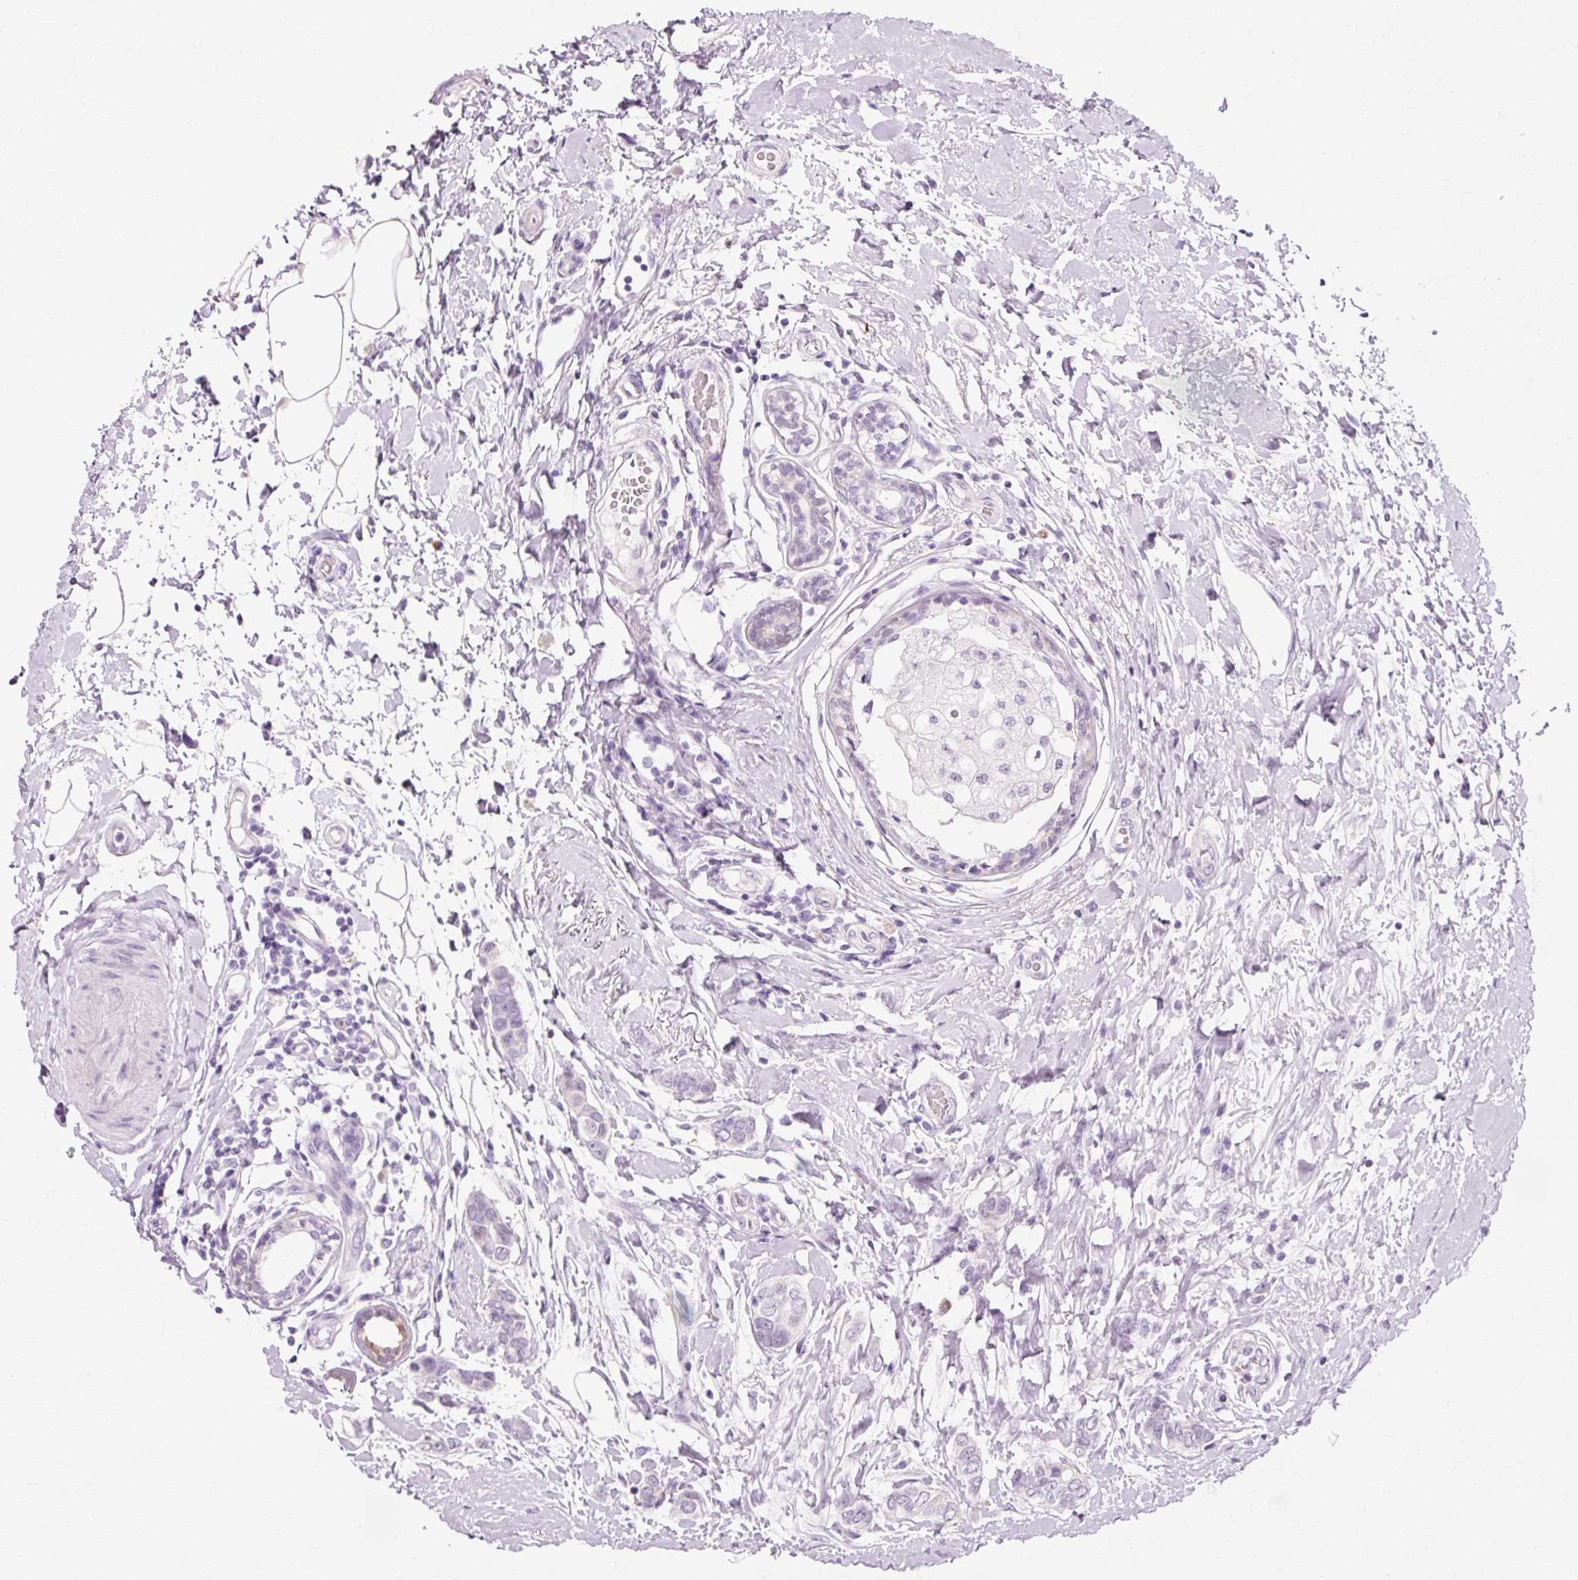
{"staining": {"intensity": "negative", "quantity": "none", "location": "none"}, "tissue": "breast cancer", "cell_type": "Tumor cells", "image_type": "cancer", "snomed": [{"axis": "morphology", "description": "Lobular carcinoma"}, {"axis": "topography", "description": "Breast"}], "caption": "There is no significant staining in tumor cells of breast cancer (lobular carcinoma).", "gene": "VN1R2", "patient": {"sex": "female", "age": 51}}